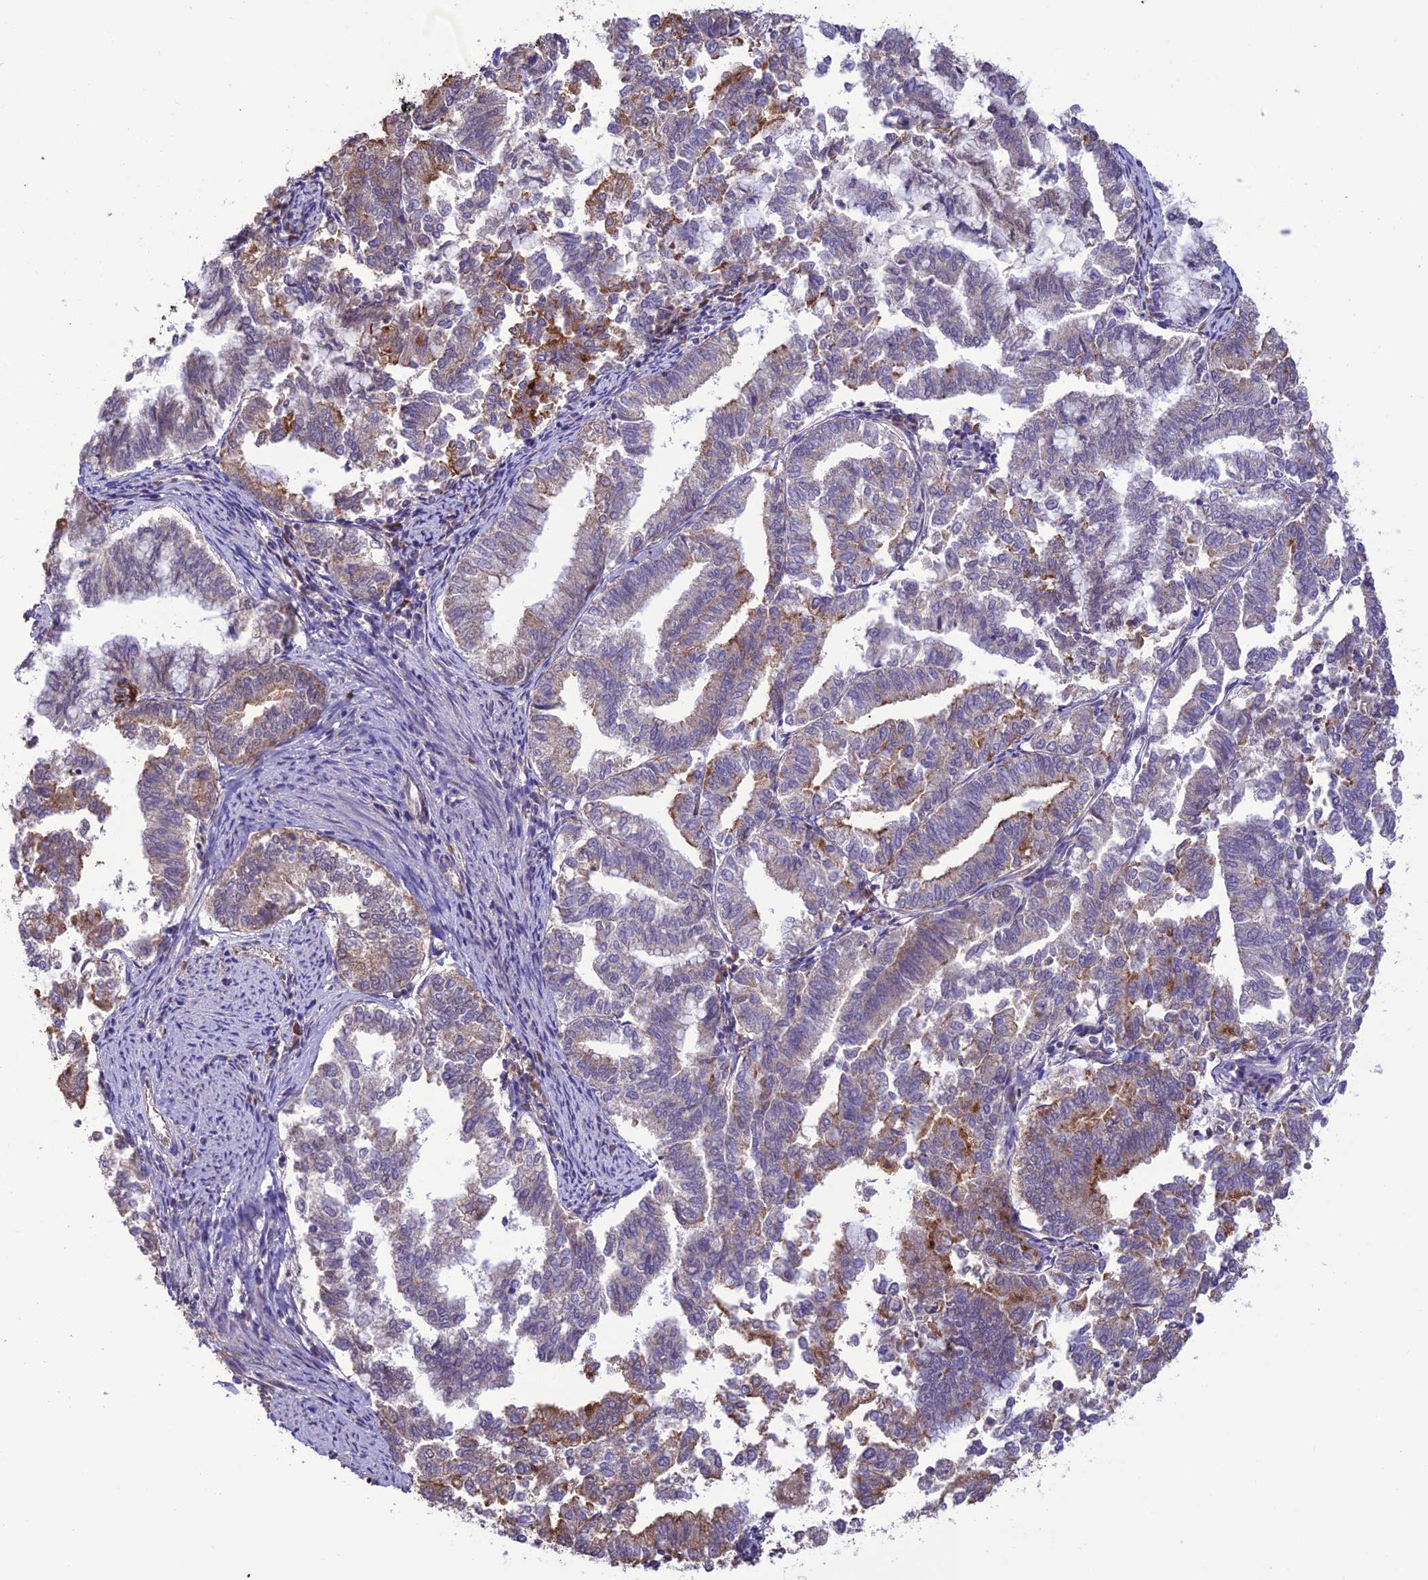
{"staining": {"intensity": "moderate", "quantity": "<25%", "location": "cytoplasmic/membranous"}, "tissue": "endometrial cancer", "cell_type": "Tumor cells", "image_type": "cancer", "snomed": [{"axis": "morphology", "description": "Adenocarcinoma, NOS"}, {"axis": "topography", "description": "Endometrium"}], "caption": "Approximately <25% of tumor cells in endometrial cancer reveal moderate cytoplasmic/membranous protein expression as visualized by brown immunohistochemical staining.", "gene": "NDUFAF1", "patient": {"sex": "female", "age": 79}}